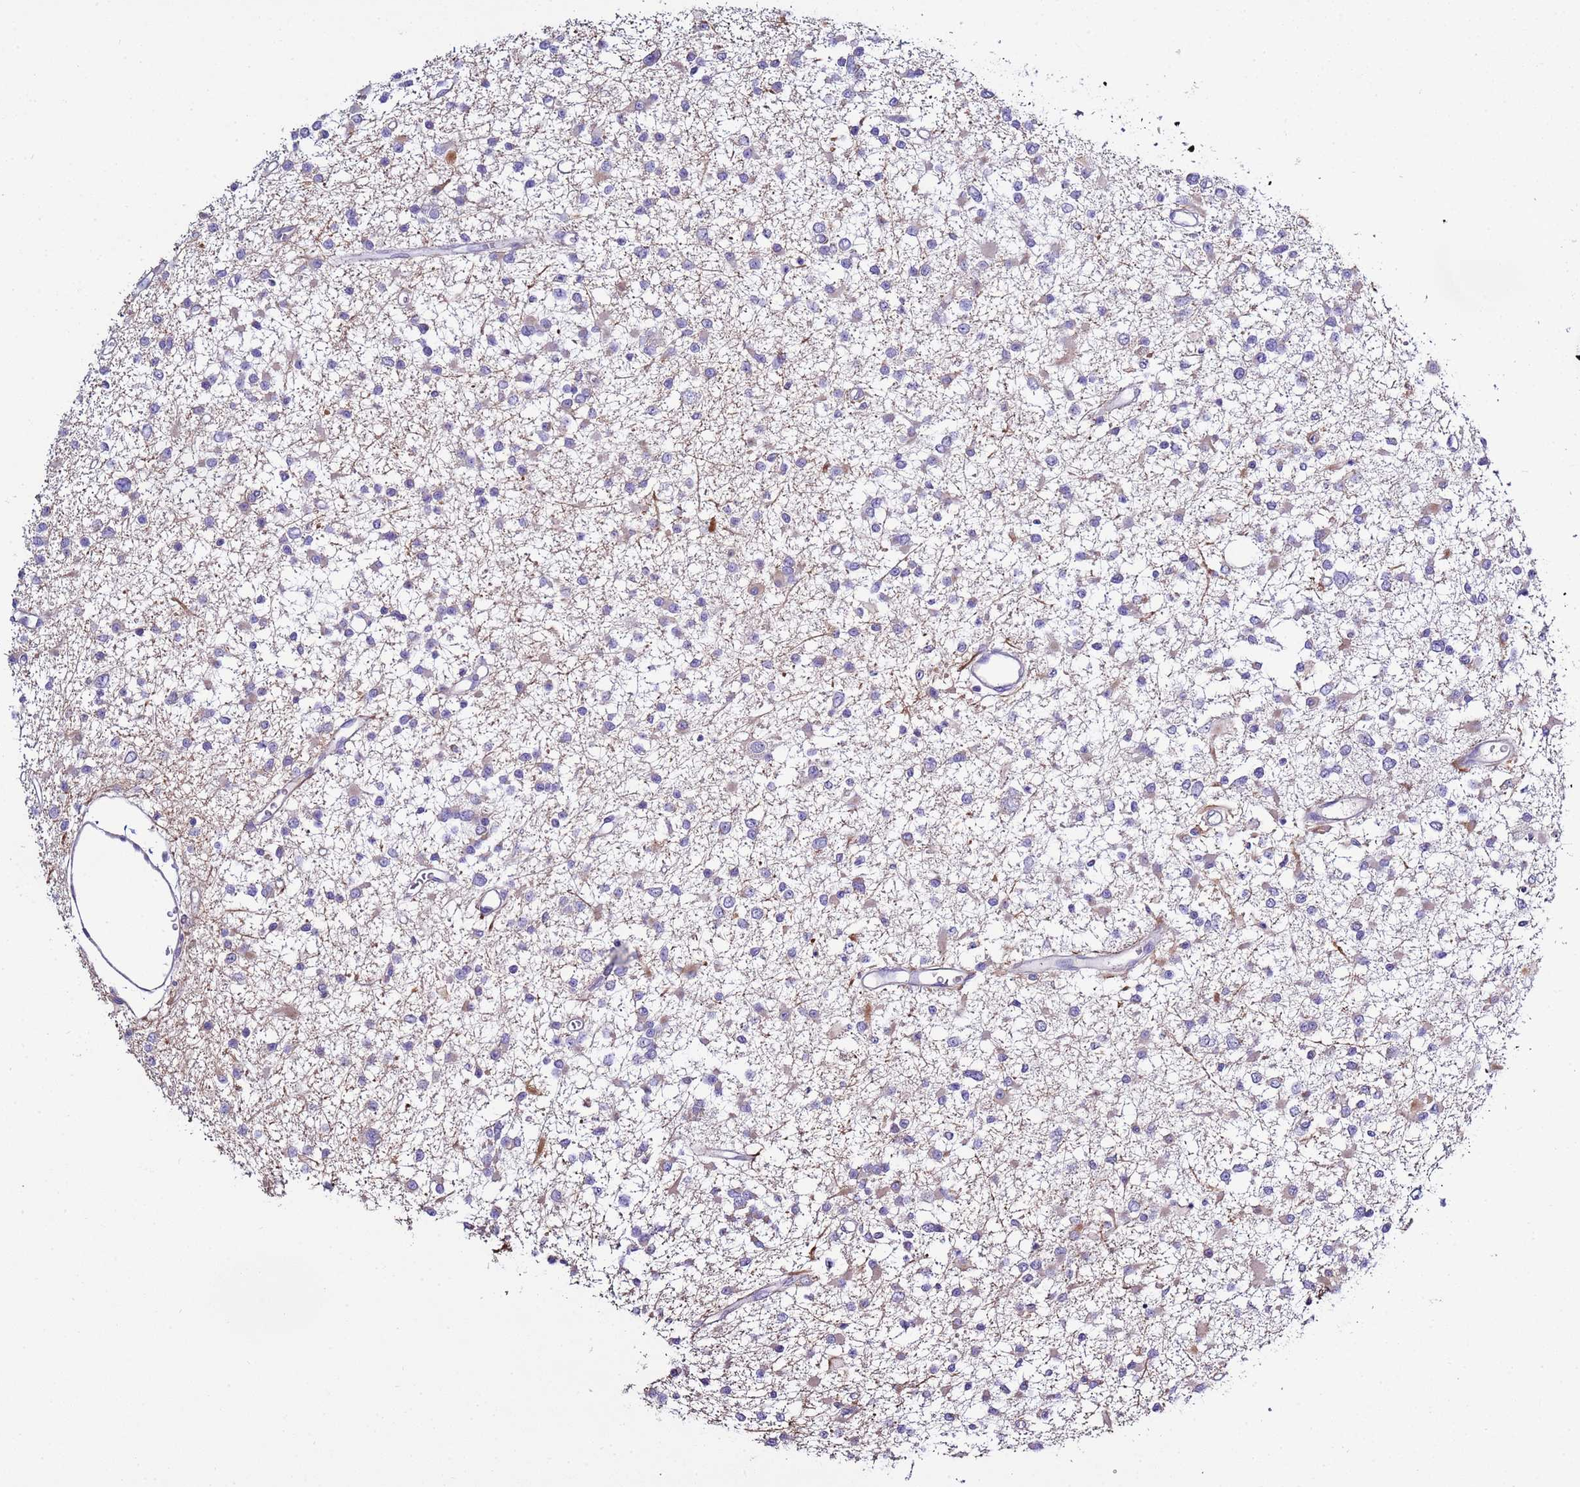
{"staining": {"intensity": "negative", "quantity": "none", "location": "none"}, "tissue": "glioma", "cell_type": "Tumor cells", "image_type": "cancer", "snomed": [{"axis": "morphology", "description": "Glioma, malignant, Low grade"}, {"axis": "topography", "description": "Brain"}], "caption": "Glioma stained for a protein using IHC demonstrates no expression tumor cells.", "gene": "RABL2B", "patient": {"sex": "female", "age": 22}}